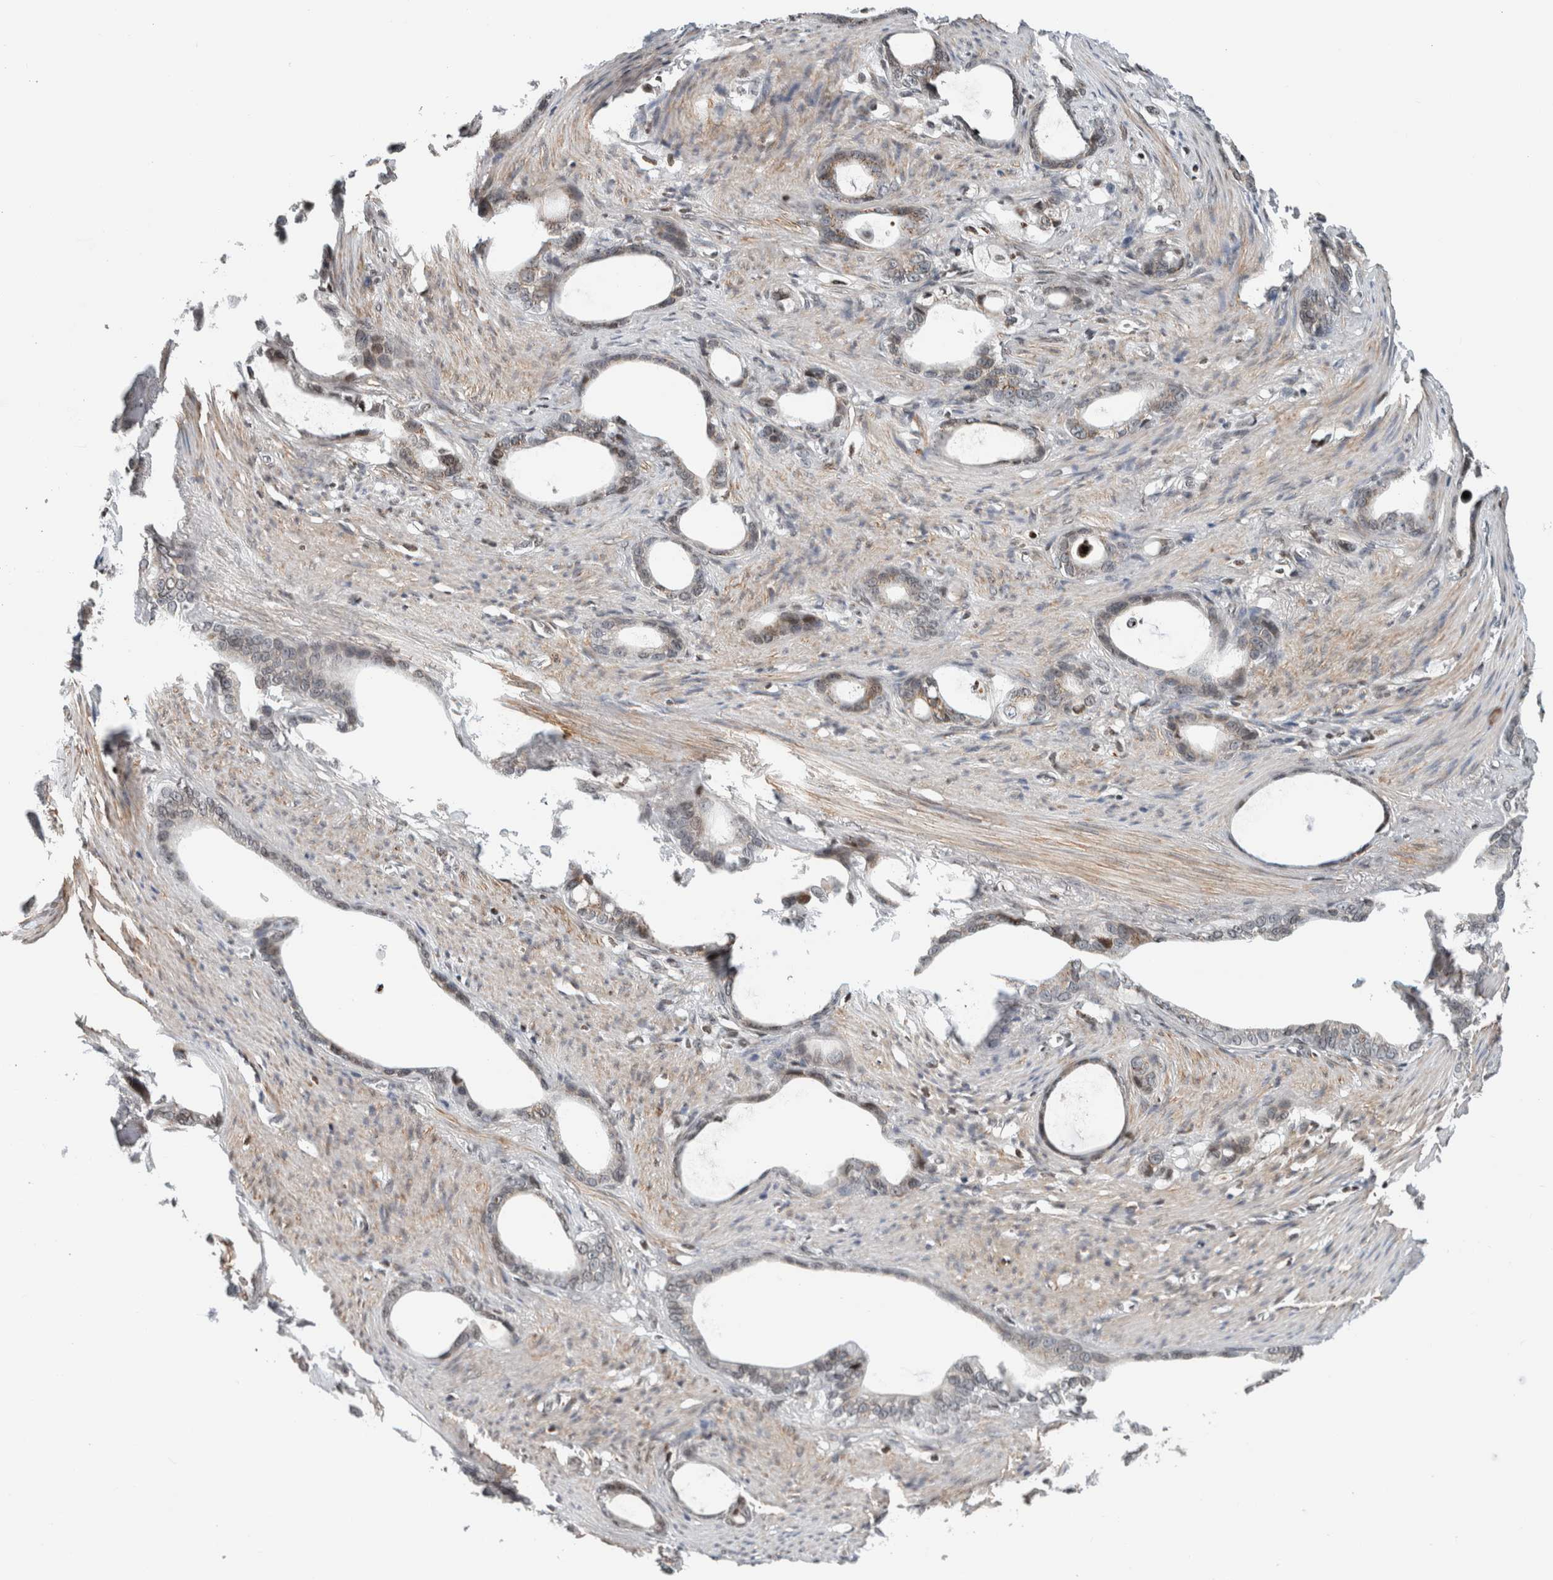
{"staining": {"intensity": "weak", "quantity": "<25%", "location": "cytoplasmic/membranous"}, "tissue": "stomach cancer", "cell_type": "Tumor cells", "image_type": "cancer", "snomed": [{"axis": "morphology", "description": "Adenocarcinoma, NOS"}, {"axis": "topography", "description": "Stomach"}], "caption": "Tumor cells show no significant protein expression in stomach cancer (adenocarcinoma). The staining is performed using DAB (3,3'-diaminobenzidine) brown chromogen with nuclei counter-stained in using hematoxylin.", "gene": "GINS4", "patient": {"sex": "female", "age": 75}}